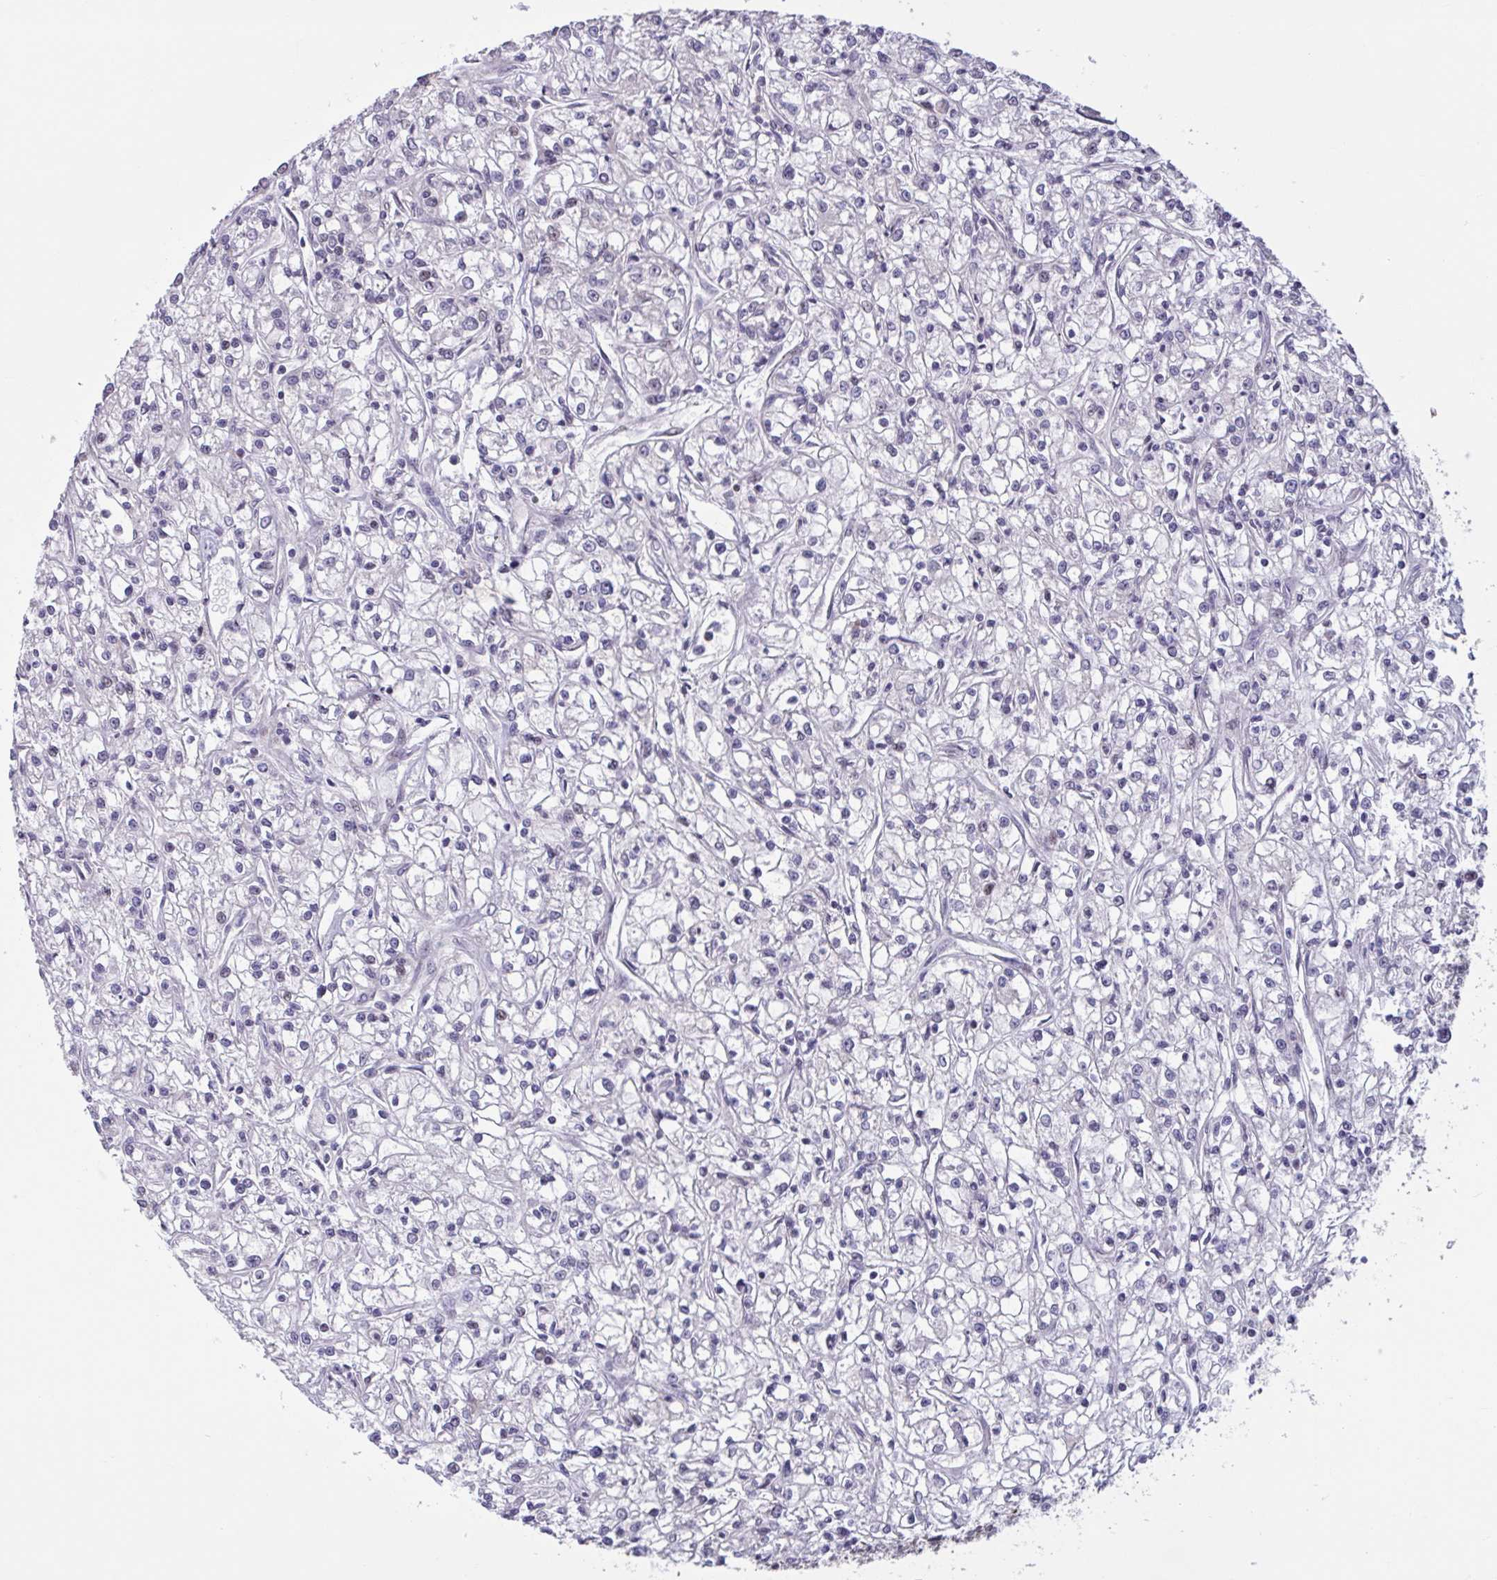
{"staining": {"intensity": "negative", "quantity": "none", "location": "none"}, "tissue": "renal cancer", "cell_type": "Tumor cells", "image_type": "cancer", "snomed": [{"axis": "morphology", "description": "Adenocarcinoma, NOS"}, {"axis": "topography", "description": "Kidney"}], "caption": "IHC image of renal cancer (adenocarcinoma) stained for a protein (brown), which displays no staining in tumor cells.", "gene": "ZNF414", "patient": {"sex": "female", "age": 59}}